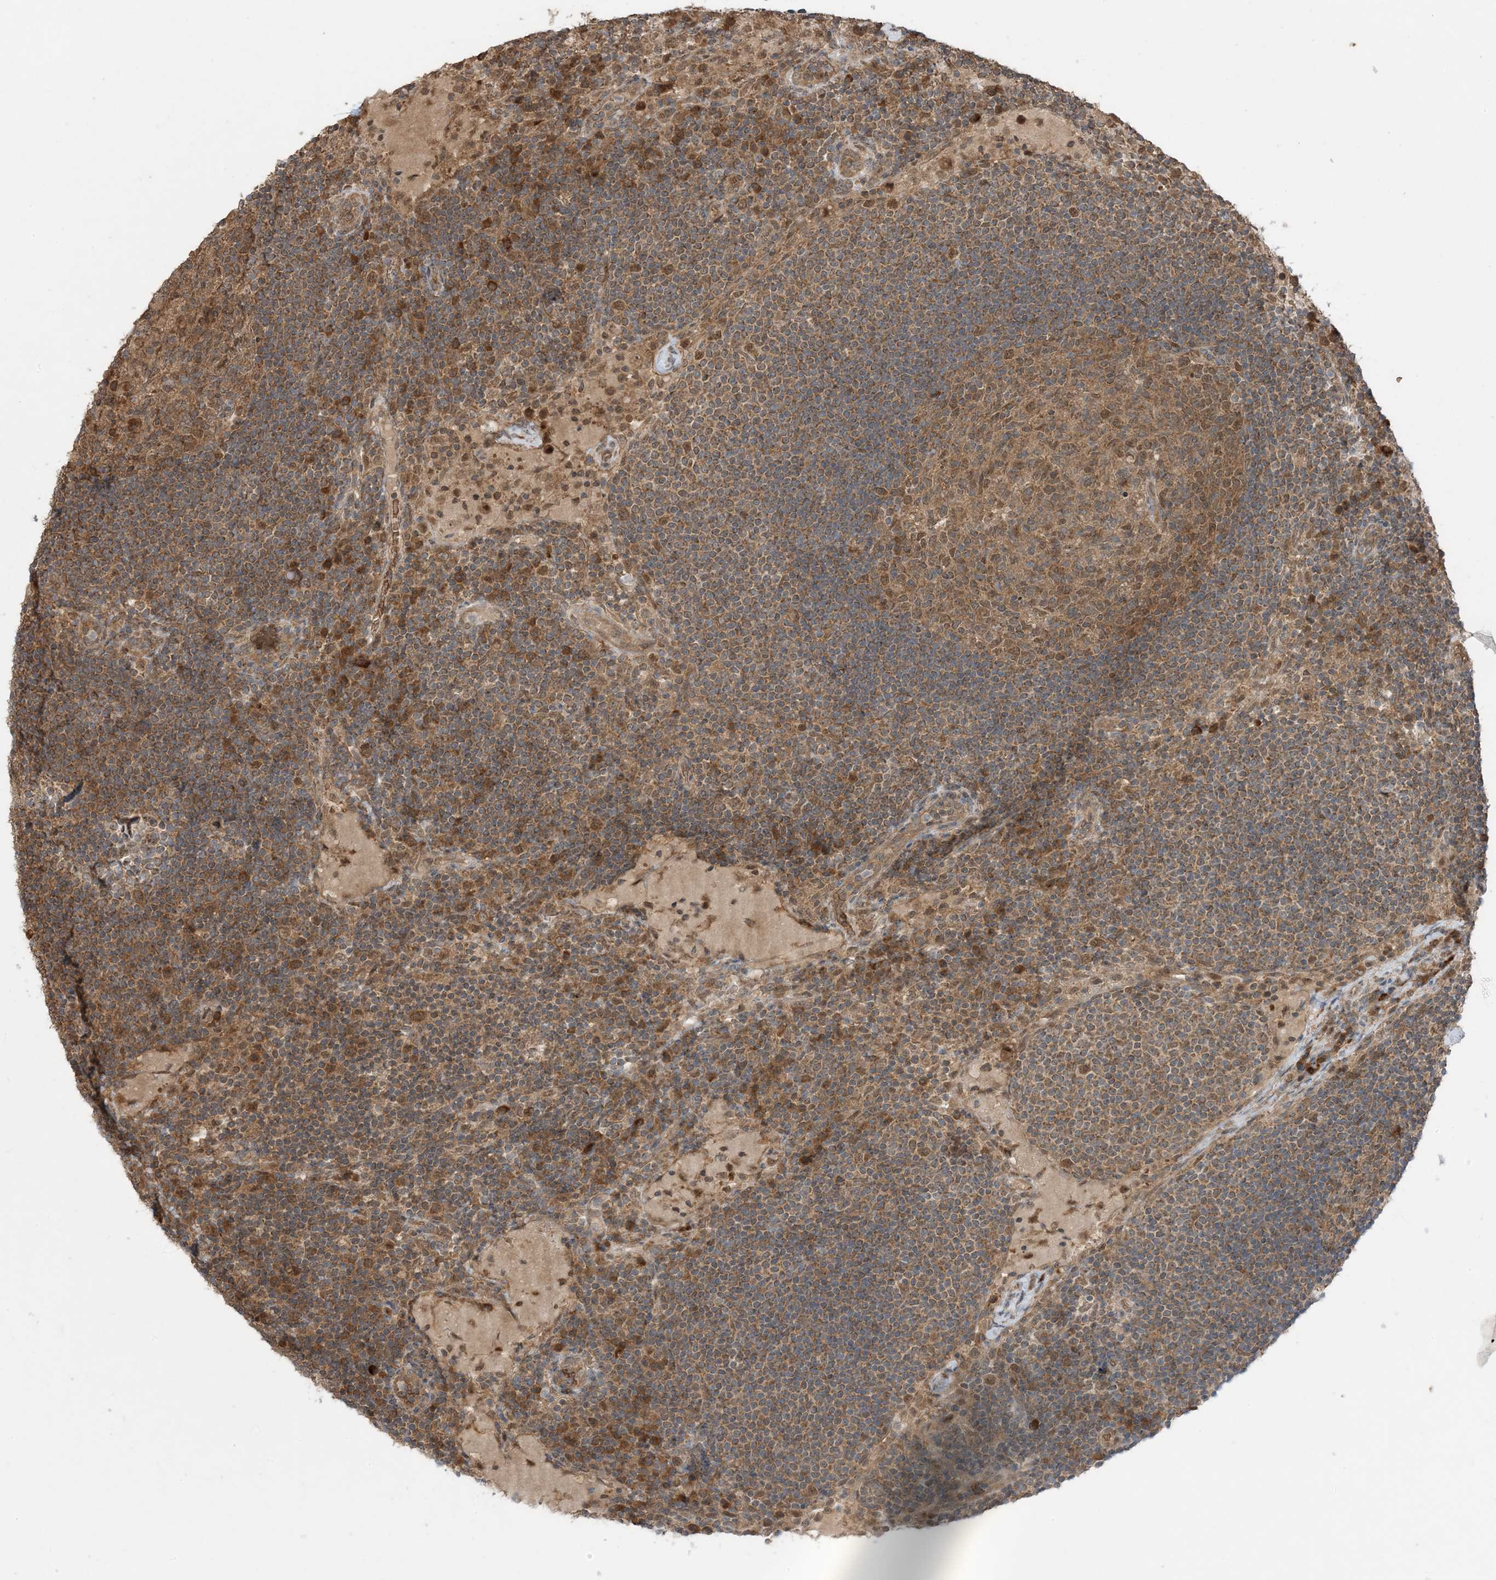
{"staining": {"intensity": "moderate", "quantity": "25%-75%", "location": "cytoplasmic/membranous"}, "tissue": "lymph node", "cell_type": "Germinal center cells", "image_type": "normal", "snomed": [{"axis": "morphology", "description": "Normal tissue, NOS"}, {"axis": "topography", "description": "Lymph node"}], "caption": "Lymph node stained for a protein (brown) shows moderate cytoplasmic/membranous positive staining in about 25%-75% of germinal center cells.", "gene": "PUSL1", "patient": {"sex": "female", "age": 53}}